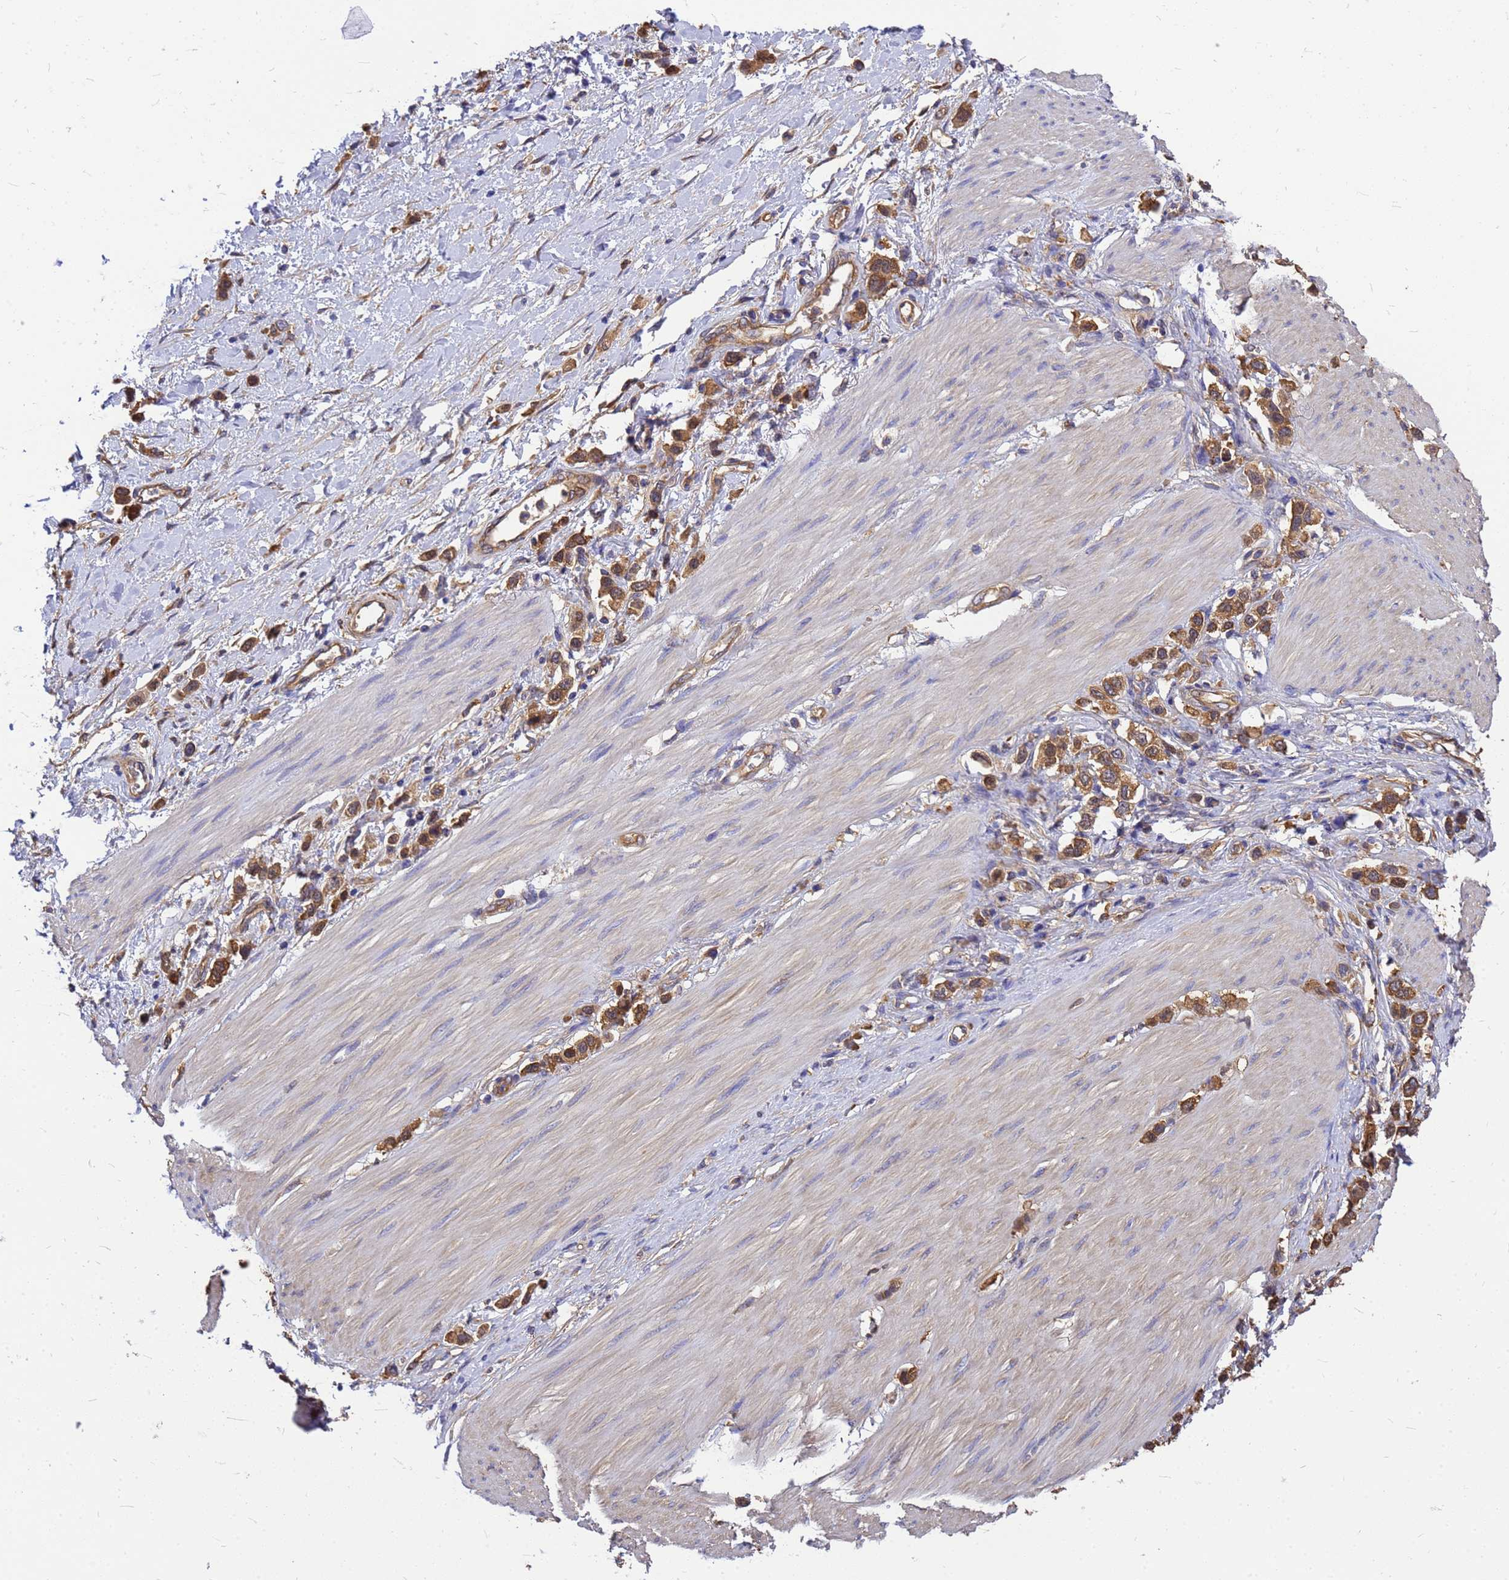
{"staining": {"intensity": "moderate", "quantity": ">75%", "location": "cytoplasmic/membranous"}, "tissue": "stomach cancer", "cell_type": "Tumor cells", "image_type": "cancer", "snomed": [{"axis": "morphology", "description": "Normal tissue, NOS"}, {"axis": "morphology", "description": "Adenocarcinoma, NOS"}, {"axis": "topography", "description": "Stomach, upper"}, {"axis": "topography", "description": "Stomach"}], "caption": "Immunohistochemistry (IHC) of human adenocarcinoma (stomach) reveals medium levels of moderate cytoplasmic/membranous positivity in approximately >75% of tumor cells.", "gene": "GID4", "patient": {"sex": "female", "age": 65}}